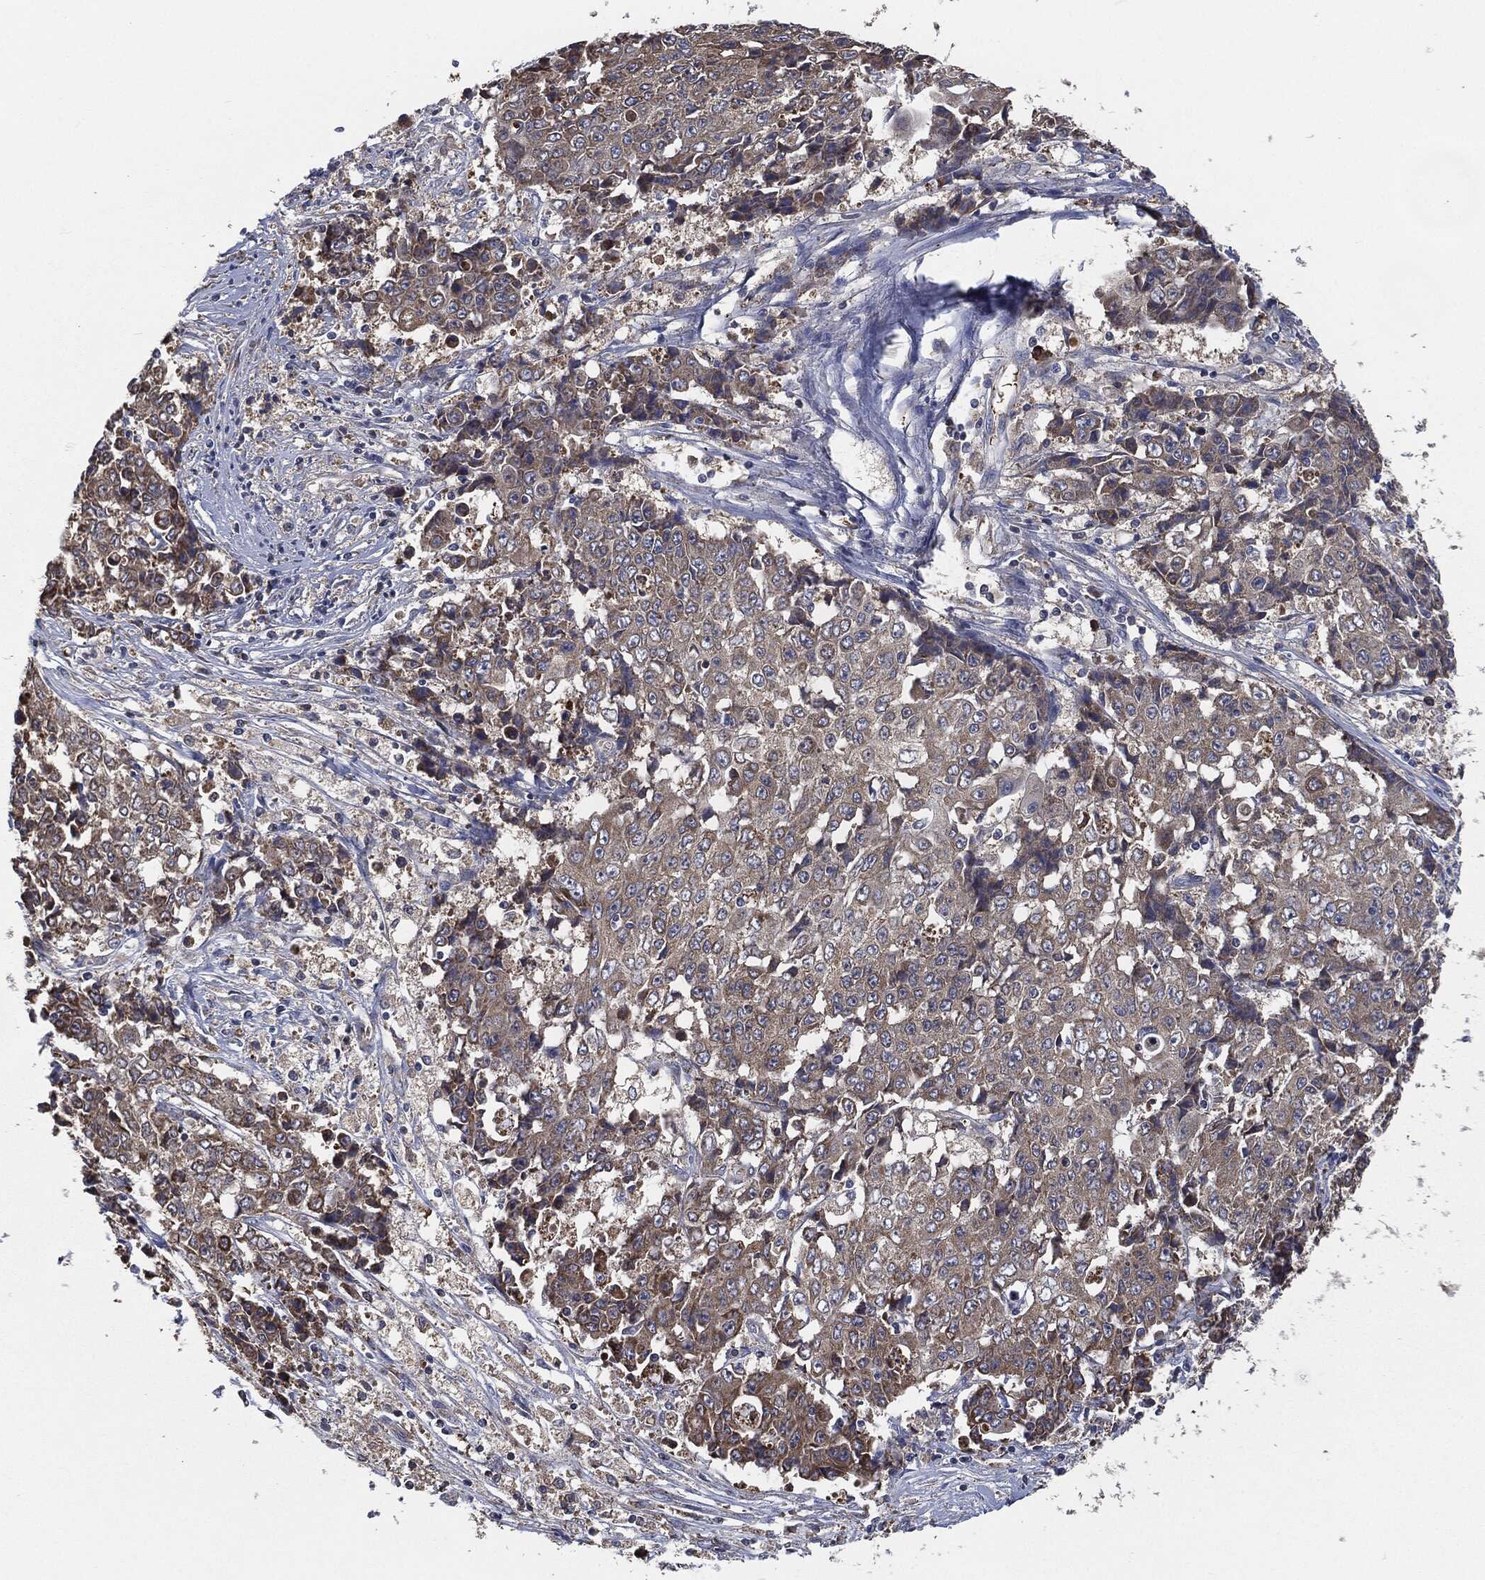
{"staining": {"intensity": "weak", "quantity": "25%-75%", "location": "cytoplasmic/membranous"}, "tissue": "ovarian cancer", "cell_type": "Tumor cells", "image_type": "cancer", "snomed": [{"axis": "morphology", "description": "Carcinoma, endometroid"}, {"axis": "topography", "description": "Ovary"}], "caption": "Immunohistochemistry (DAB) staining of human endometroid carcinoma (ovarian) shows weak cytoplasmic/membranous protein positivity in approximately 25%-75% of tumor cells.", "gene": "PRDX4", "patient": {"sex": "female", "age": 42}}